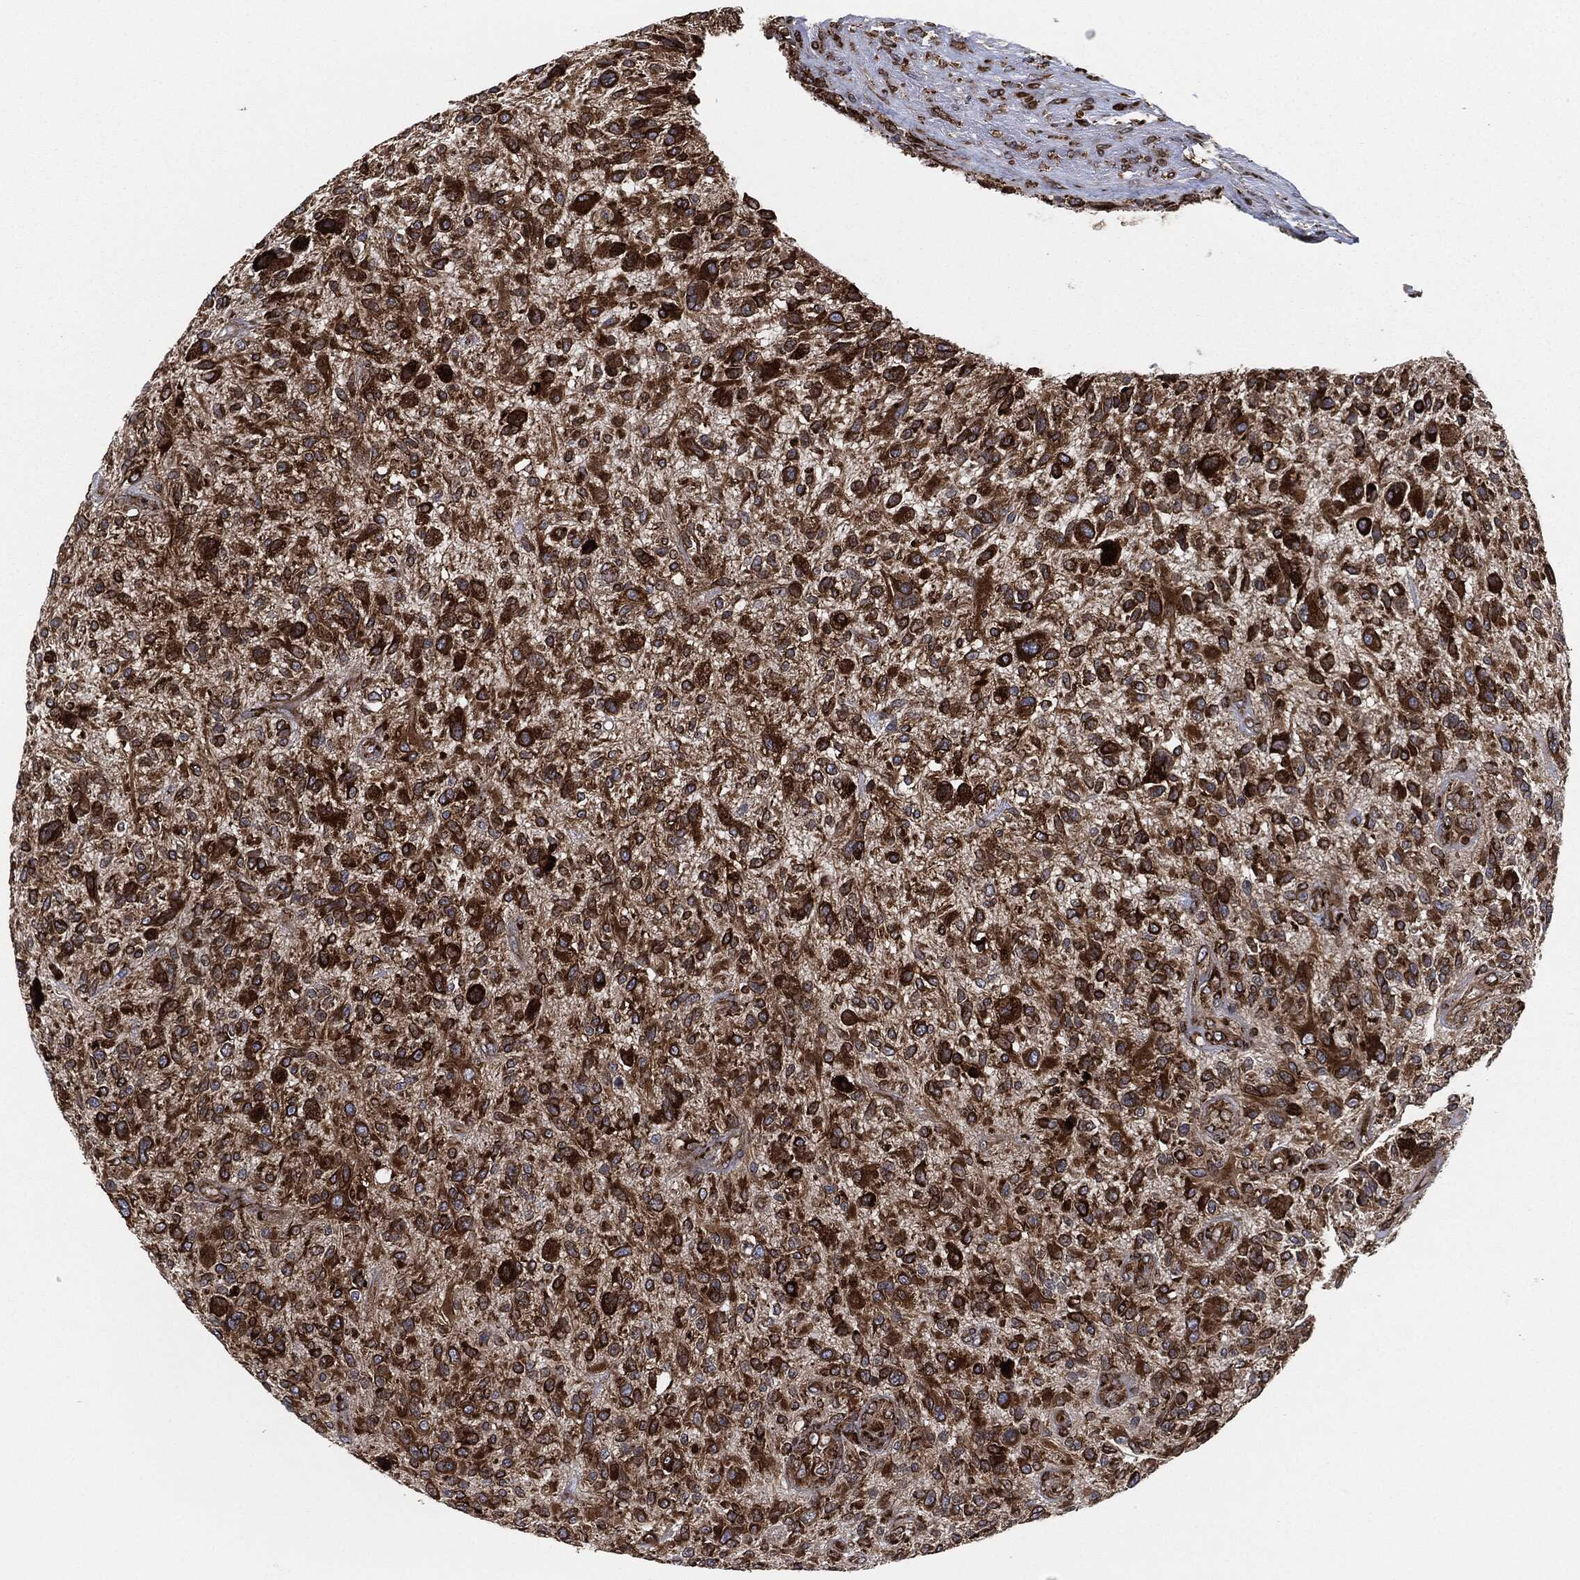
{"staining": {"intensity": "strong", "quantity": ">75%", "location": "cytoplasmic/membranous"}, "tissue": "glioma", "cell_type": "Tumor cells", "image_type": "cancer", "snomed": [{"axis": "morphology", "description": "Glioma, malignant, High grade"}, {"axis": "topography", "description": "Brain"}], "caption": "Strong cytoplasmic/membranous positivity for a protein is appreciated in about >75% of tumor cells of glioma using immunohistochemistry (IHC).", "gene": "CALR", "patient": {"sex": "male", "age": 47}}